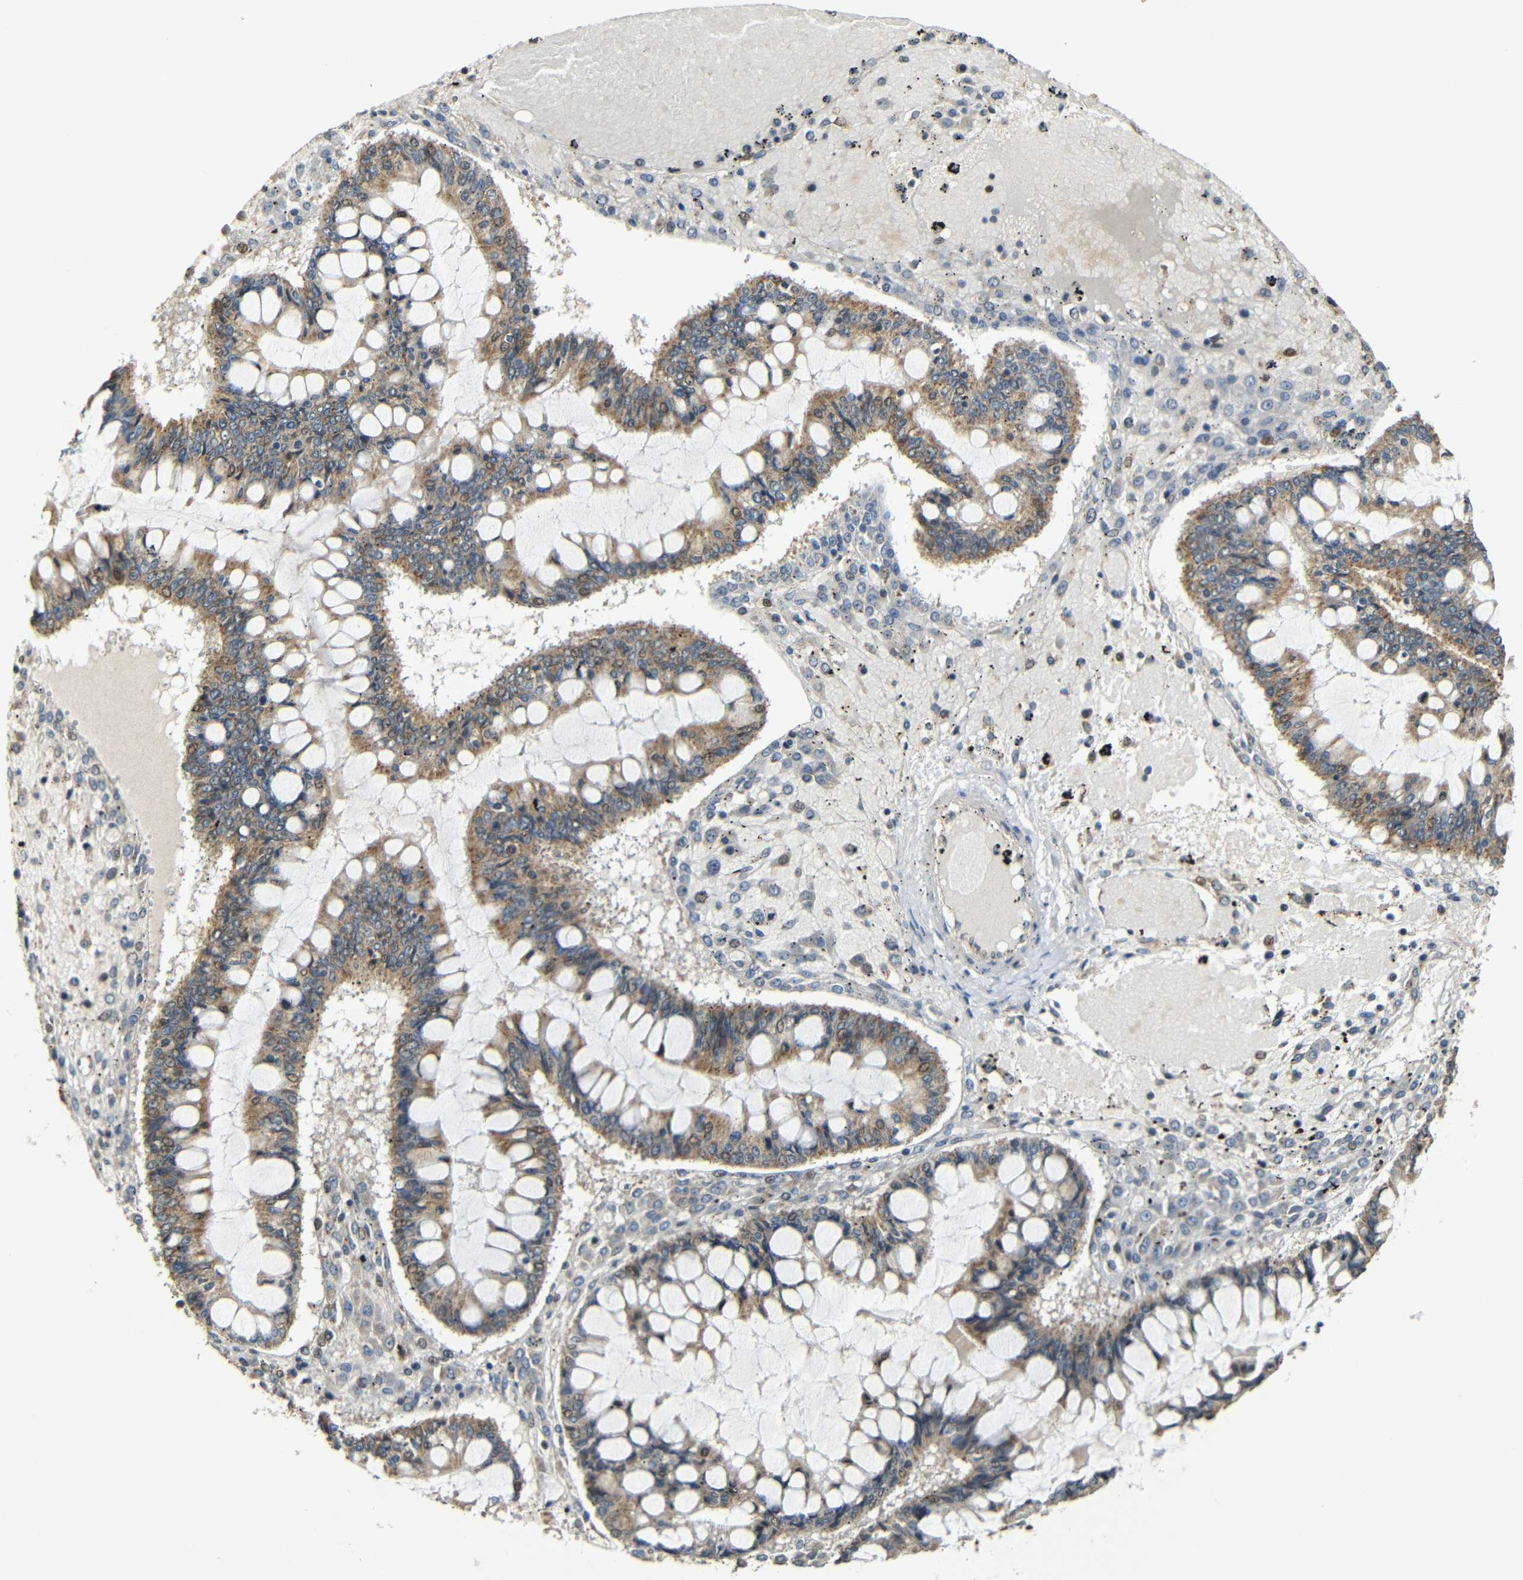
{"staining": {"intensity": "moderate", "quantity": ">75%", "location": "cytoplasmic/membranous"}, "tissue": "ovarian cancer", "cell_type": "Tumor cells", "image_type": "cancer", "snomed": [{"axis": "morphology", "description": "Cystadenocarcinoma, mucinous, NOS"}, {"axis": "topography", "description": "Ovary"}], "caption": "IHC image of neoplastic tissue: ovarian mucinous cystadenocarcinoma stained using immunohistochemistry (IHC) shows medium levels of moderate protein expression localized specifically in the cytoplasmic/membranous of tumor cells, appearing as a cytoplasmic/membranous brown color.", "gene": "KAZALD1", "patient": {"sex": "female", "age": 73}}